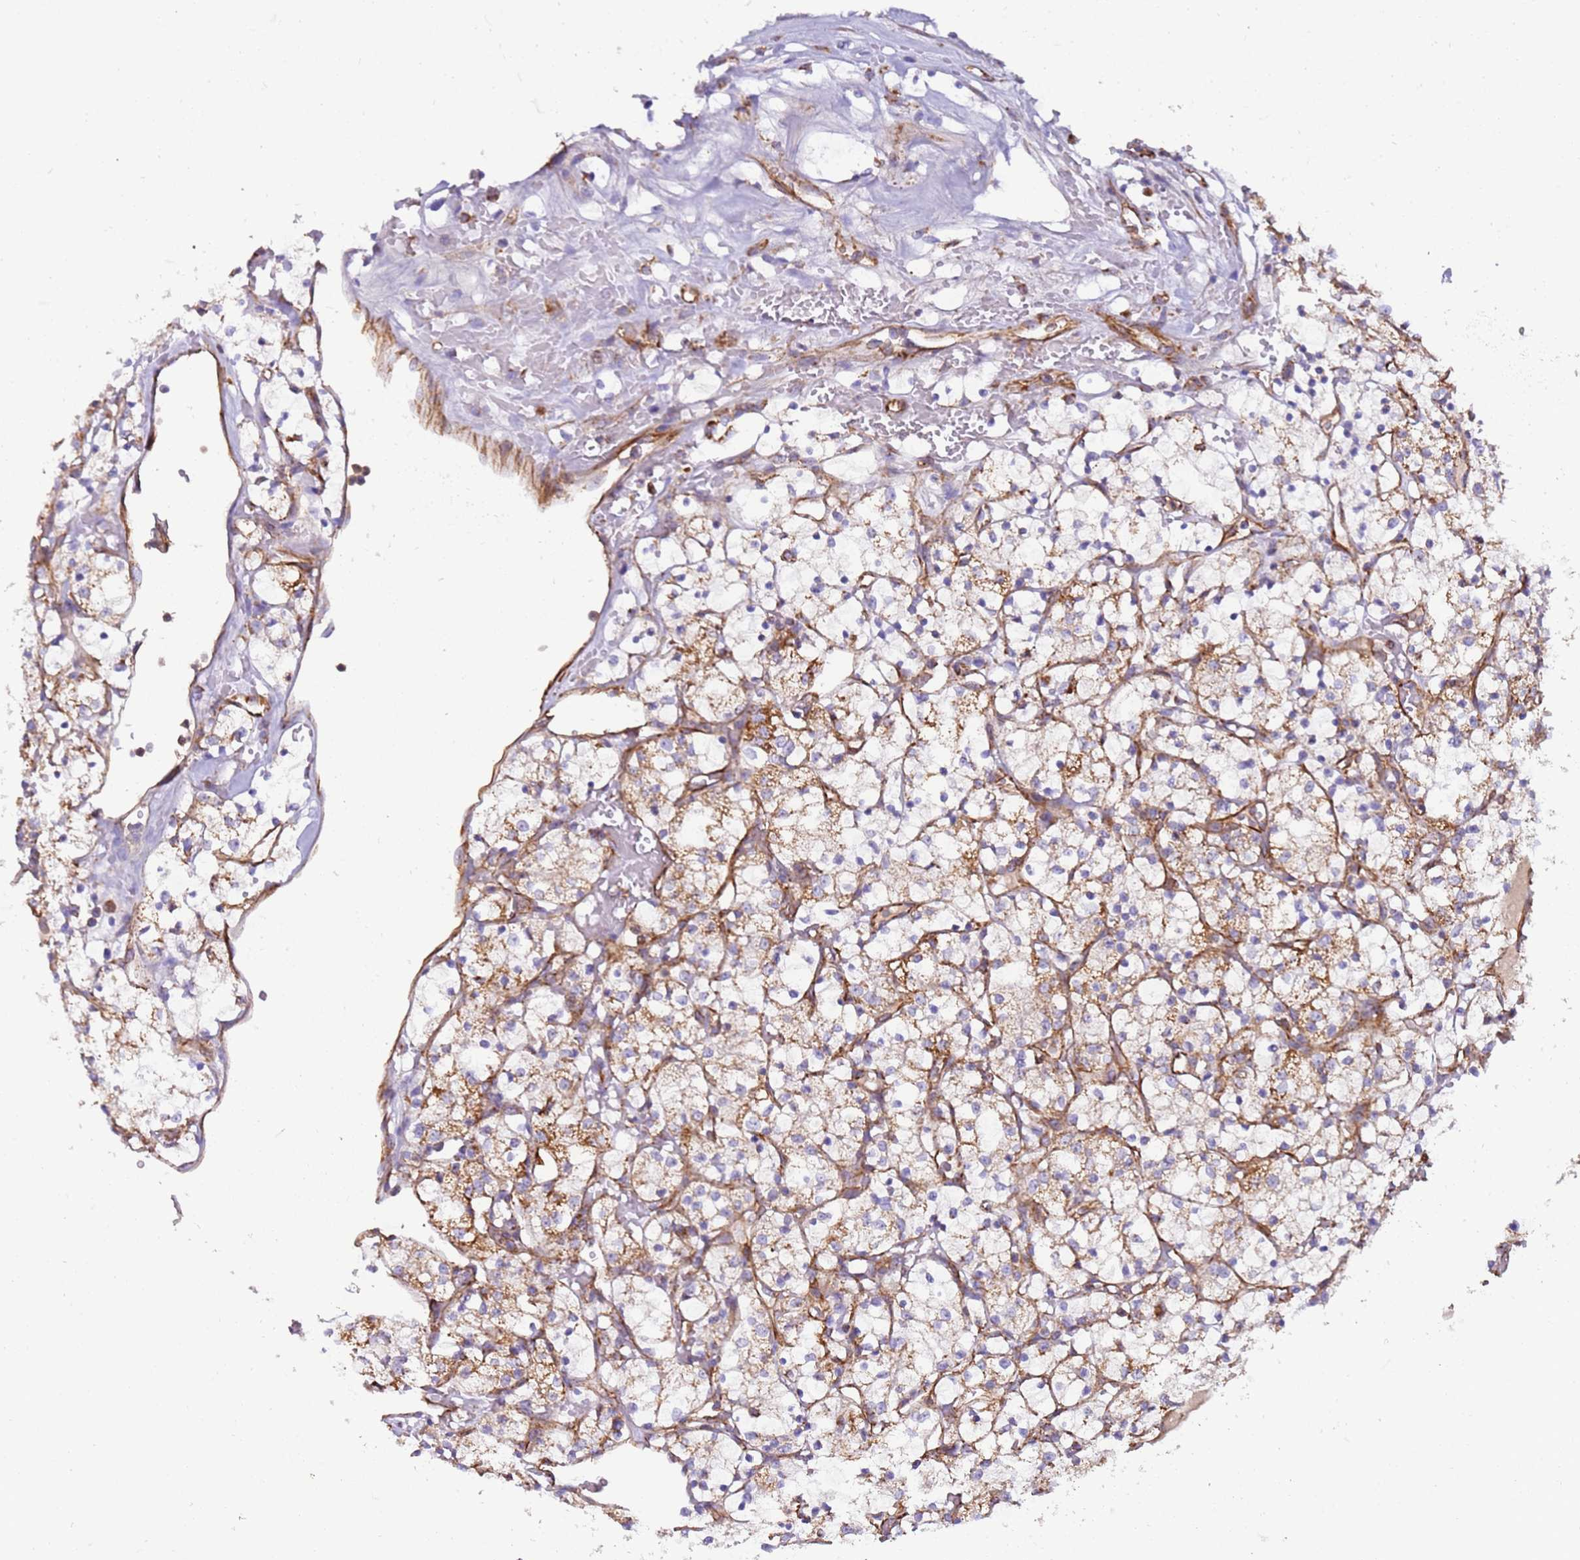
{"staining": {"intensity": "moderate", "quantity": "<25%", "location": "cytoplasmic/membranous"}, "tissue": "renal cancer", "cell_type": "Tumor cells", "image_type": "cancer", "snomed": [{"axis": "morphology", "description": "Adenocarcinoma, NOS"}, {"axis": "topography", "description": "Kidney"}], "caption": "Immunohistochemistry histopathology image of neoplastic tissue: human renal cancer stained using IHC displays low levels of moderate protein expression localized specifically in the cytoplasmic/membranous of tumor cells, appearing as a cytoplasmic/membranous brown color.", "gene": "MRPL20", "patient": {"sex": "female", "age": 69}}